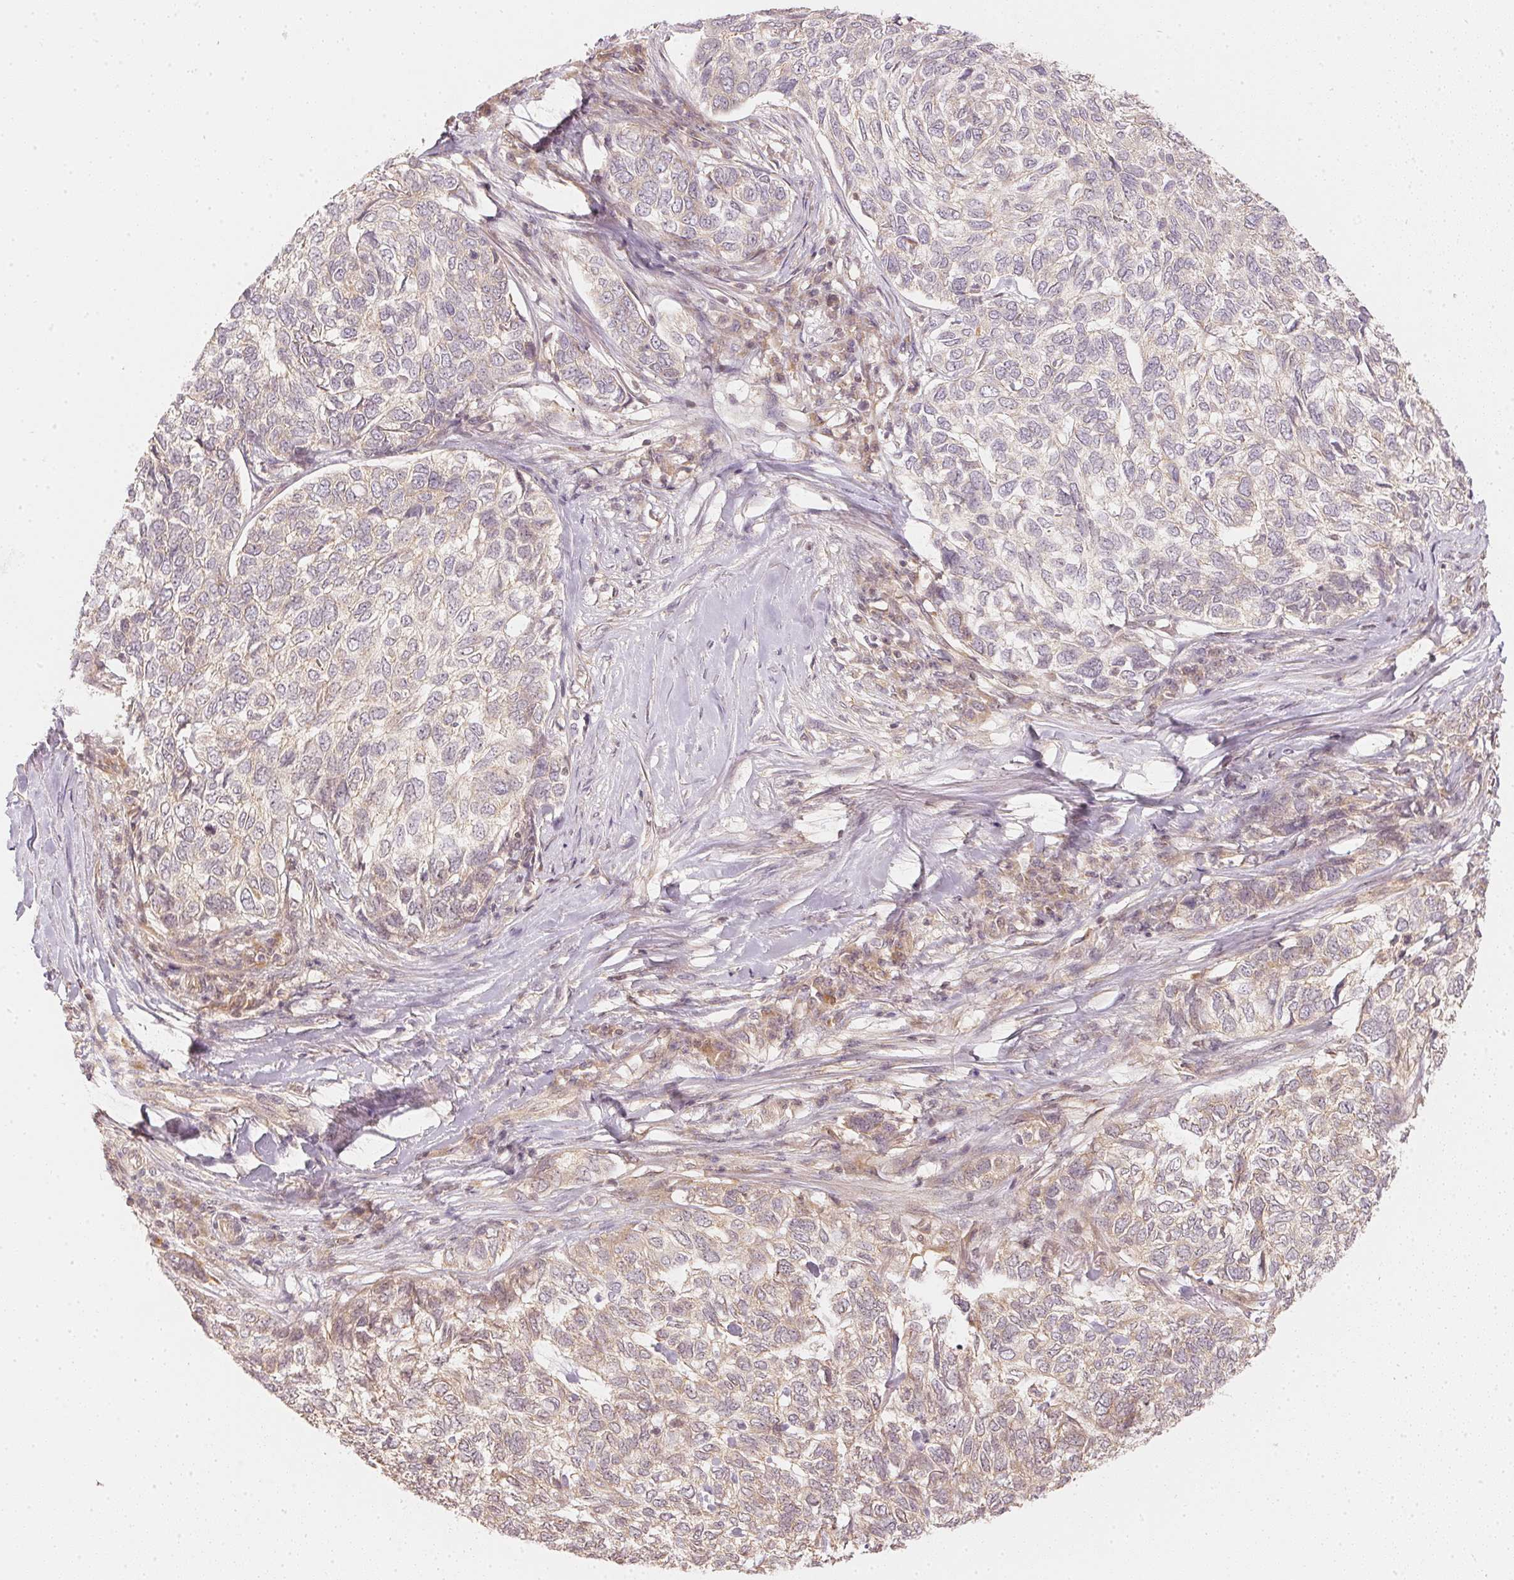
{"staining": {"intensity": "weak", "quantity": "25%-75%", "location": "cytoplasmic/membranous"}, "tissue": "skin cancer", "cell_type": "Tumor cells", "image_type": "cancer", "snomed": [{"axis": "morphology", "description": "Basal cell carcinoma"}, {"axis": "topography", "description": "Skin"}], "caption": "Basal cell carcinoma (skin) stained with a brown dye shows weak cytoplasmic/membranous positive positivity in about 25%-75% of tumor cells.", "gene": "WDR54", "patient": {"sex": "female", "age": 65}}